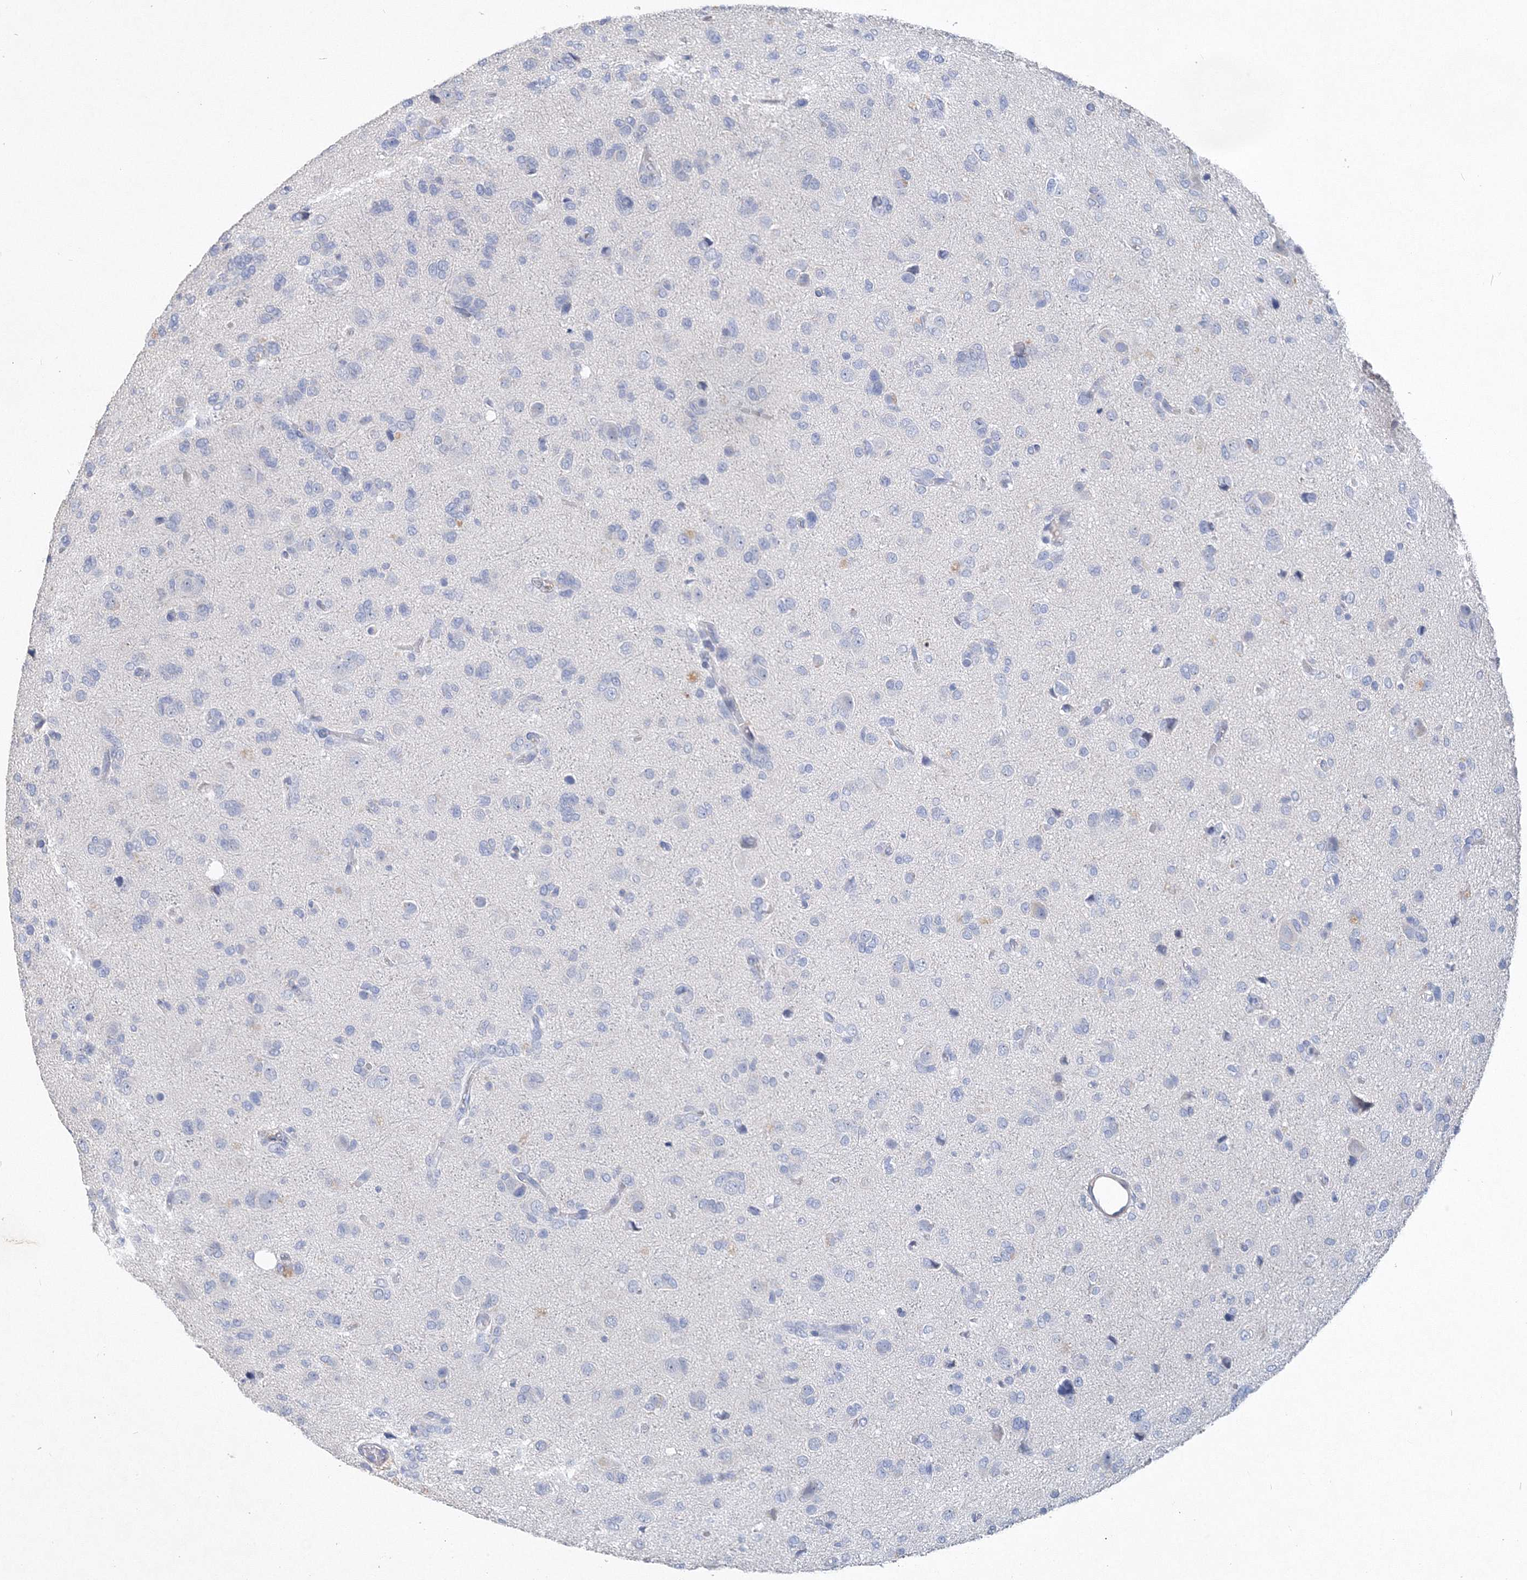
{"staining": {"intensity": "negative", "quantity": "none", "location": "none"}, "tissue": "glioma", "cell_type": "Tumor cells", "image_type": "cancer", "snomed": [{"axis": "morphology", "description": "Glioma, malignant, High grade"}, {"axis": "topography", "description": "Brain"}], "caption": "A high-resolution histopathology image shows immunohistochemistry (IHC) staining of high-grade glioma (malignant), which shows no significant staining in tumor cells. (DAB immunohistochemistry with hematoxylin counter stain).", "gene": "OSBPL6", "patient": {"sex": "female", "age": 59}}